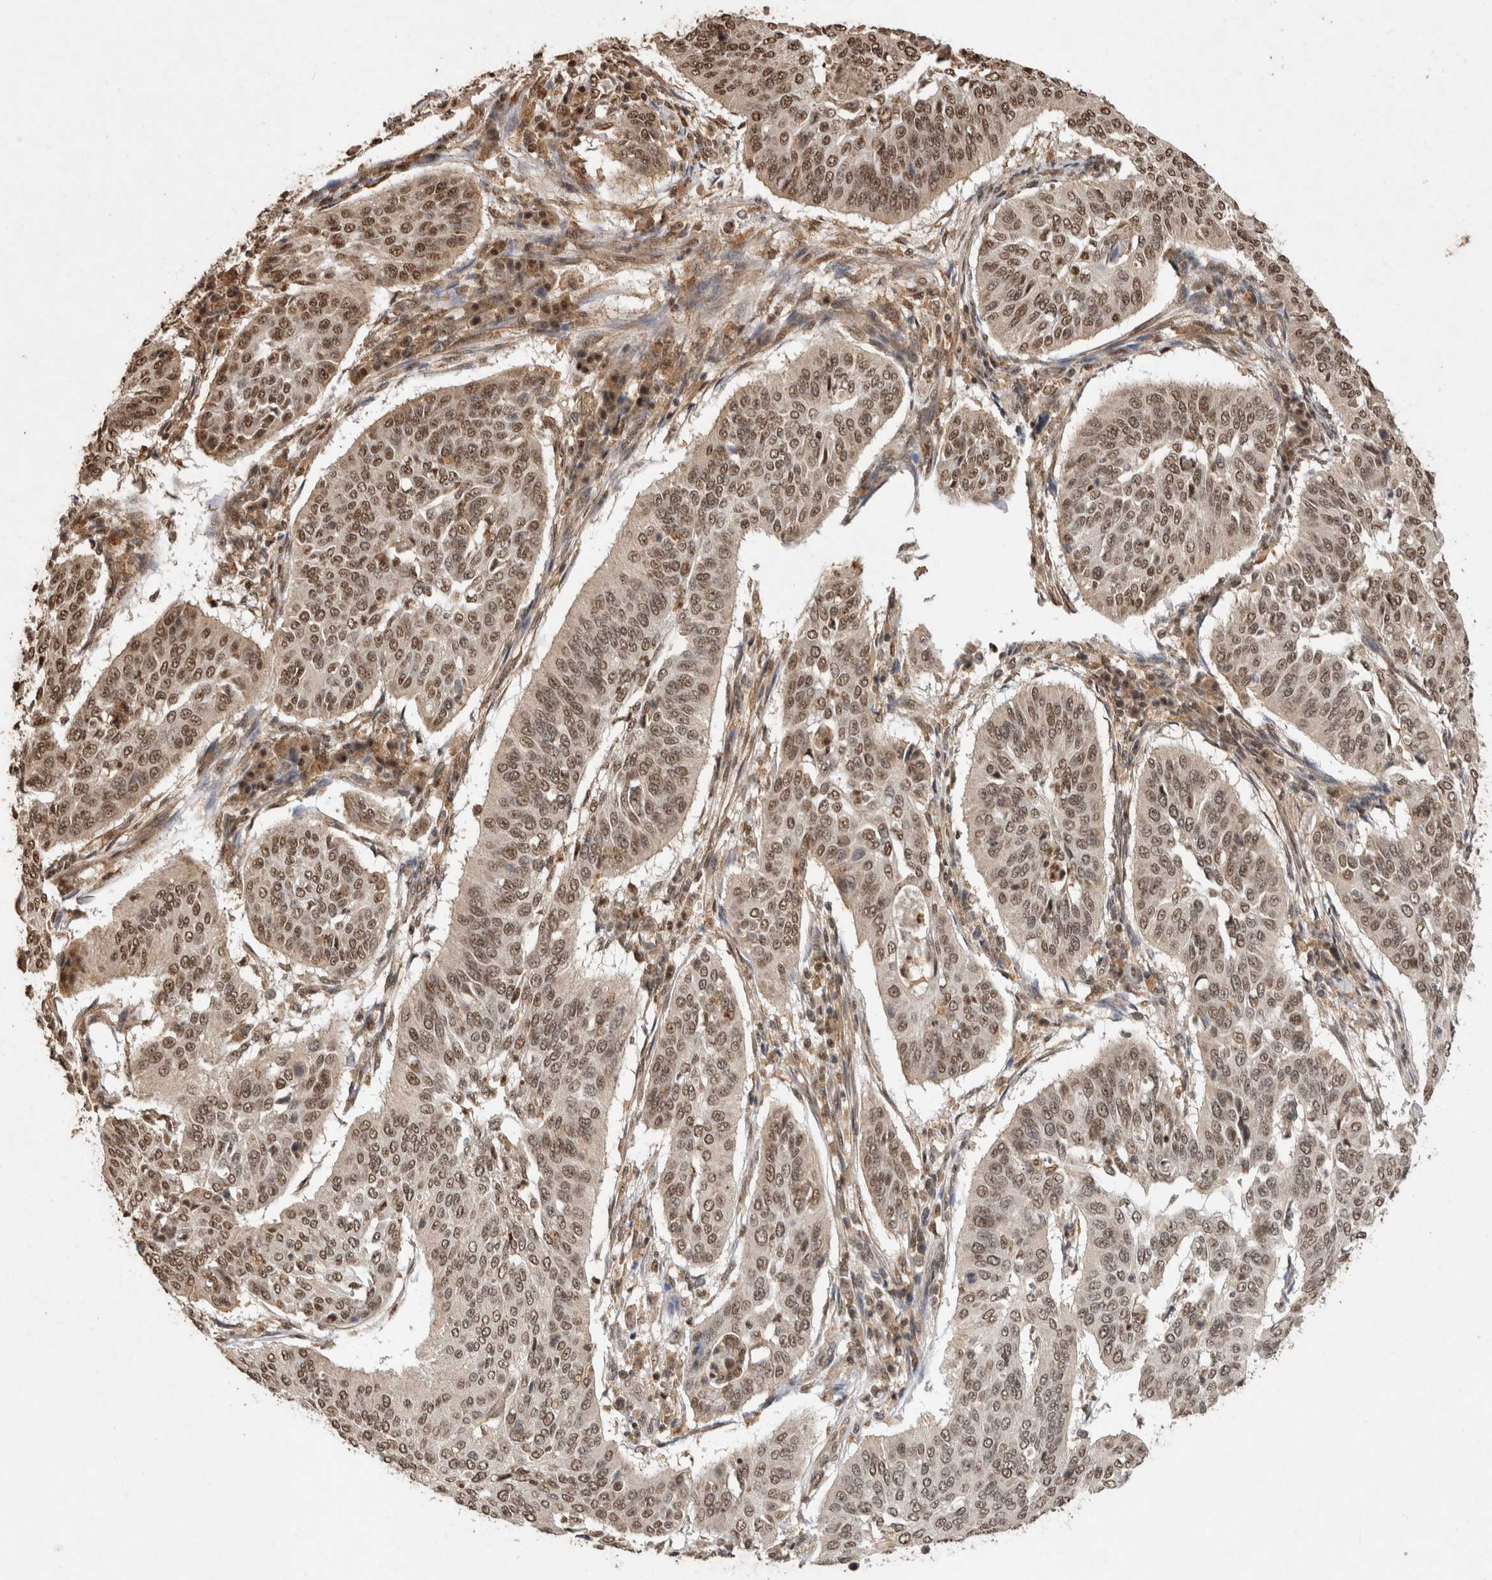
{"staining": {"intensity": "moderate", "quantity": ">75%", "location": "cytoplasmic/membranous,nuclear"}, "tissue": "cervical cancer", "cell_type": "Tumor cells", "image_type": "cancer", "snomed": [{"axis": "morphology", "description": "Normal tissue, NOS"}, {"axis": "morphology", "description": "Squamous cell carcinoma, NOS"}, {"axis": "topography", "description": "Cervix"}], "caption": "High-magnification brightfield microscopy of cervical cancer (squamous cell carcinoma) stained with DAB (brown) and counterstained with hematoxylin (blue). tumor cells exhibit moderate cytoplasmic/membranous and nuclear staining is identified in approximately>75% of cells.", "gene": "KEAP1", "patient": {"sex": "female", "age": 39}}